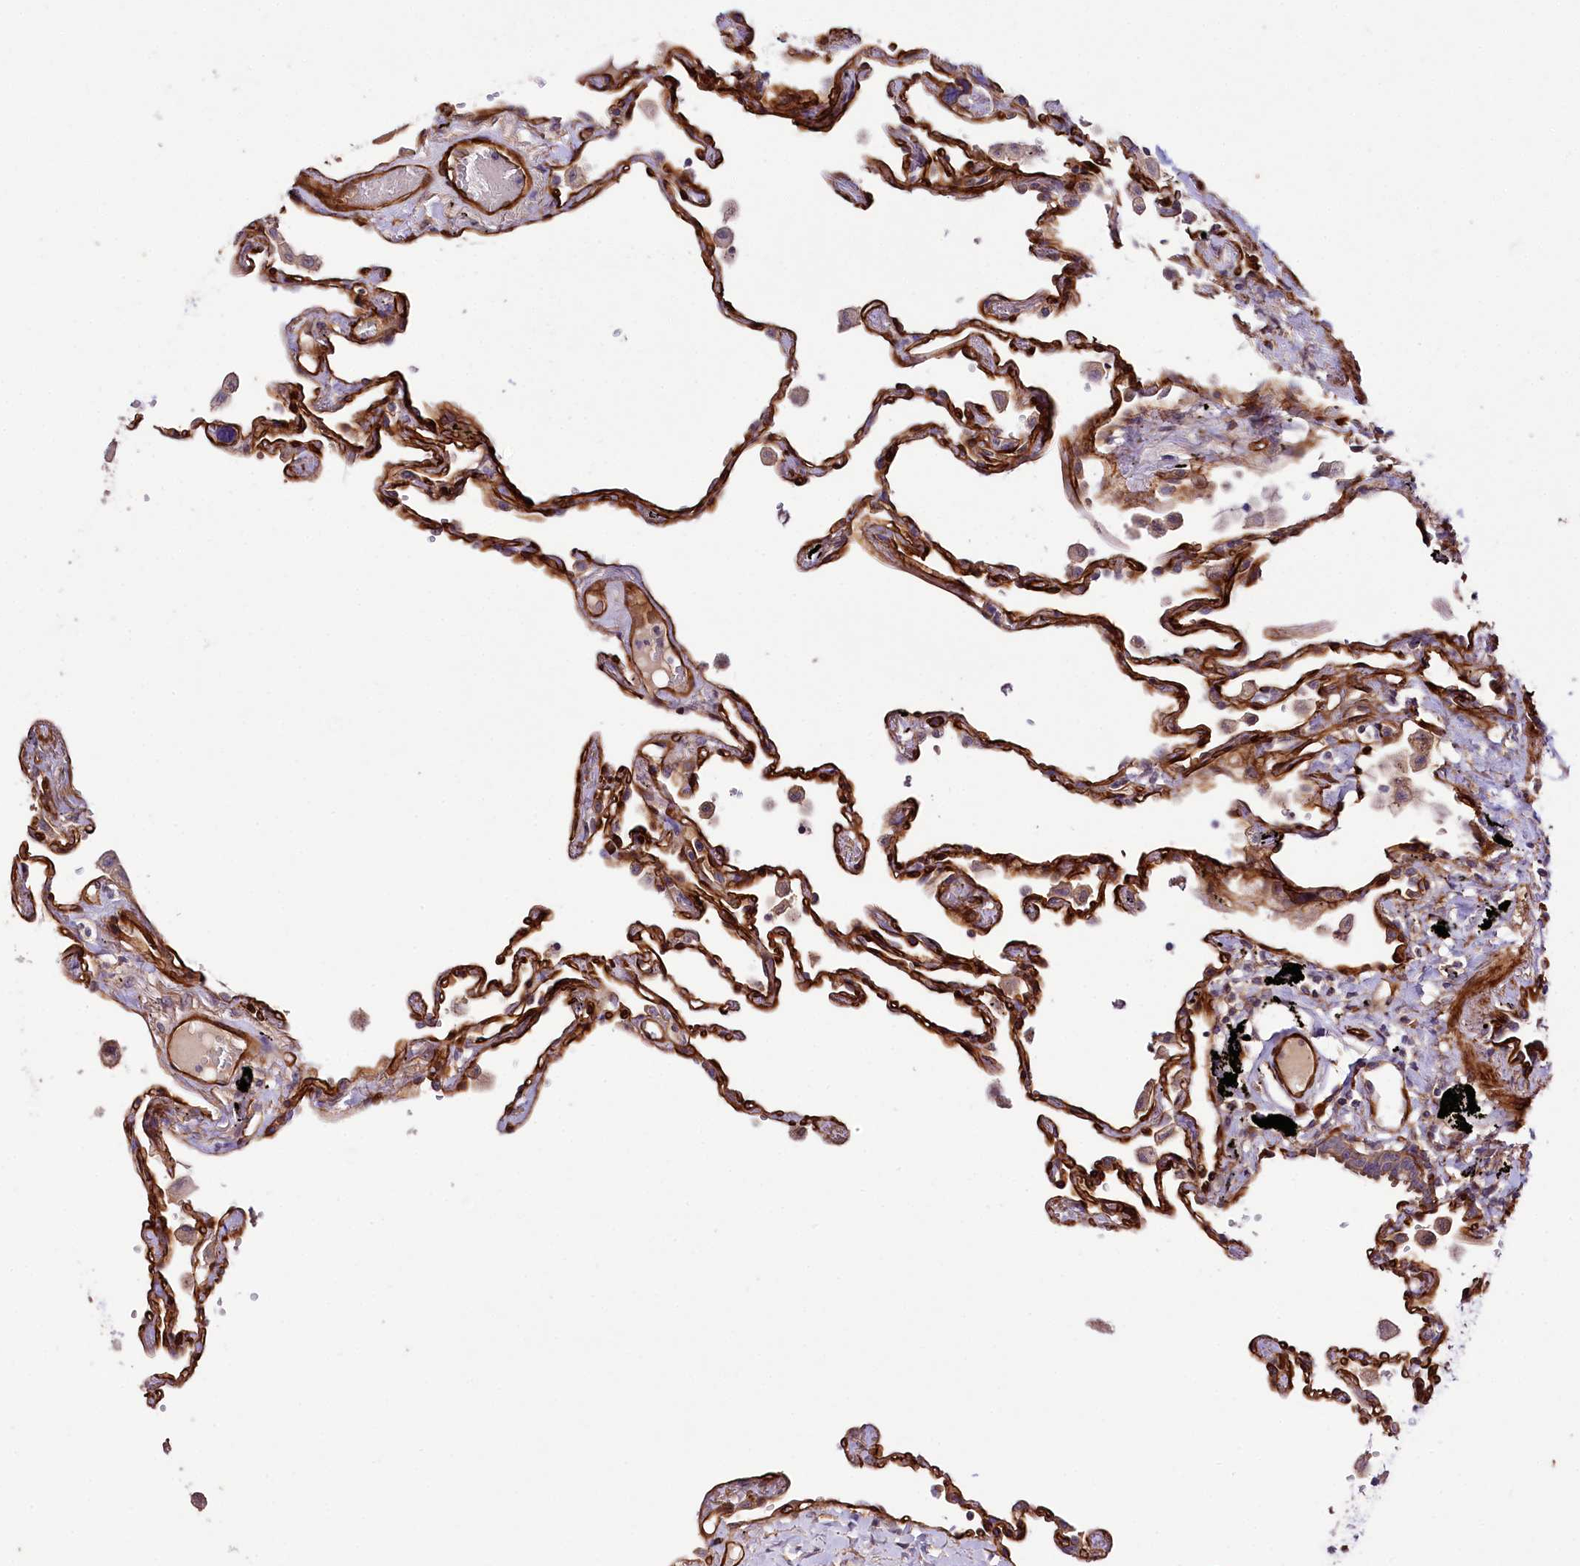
{"staining": {"intensity": "strong", "quantity": ">75%", "location": "cytoplasmic/membranous"}, "tissue": "lung", "cell_type": "Alveolar cells", "image_type": "normal", "snomed": [{"axis": "morphology", "description": "Normal tissue, NOS"}, {"axis": "topography", "description": "Lung"}], "caption": "Lung stained with immunohistochemistry shows strong cytoplasmic/membranous expression in approximately >75% of alveolar cells.", "gene": "SPATS2", "patient": {"sex": "female", "age": 67}}